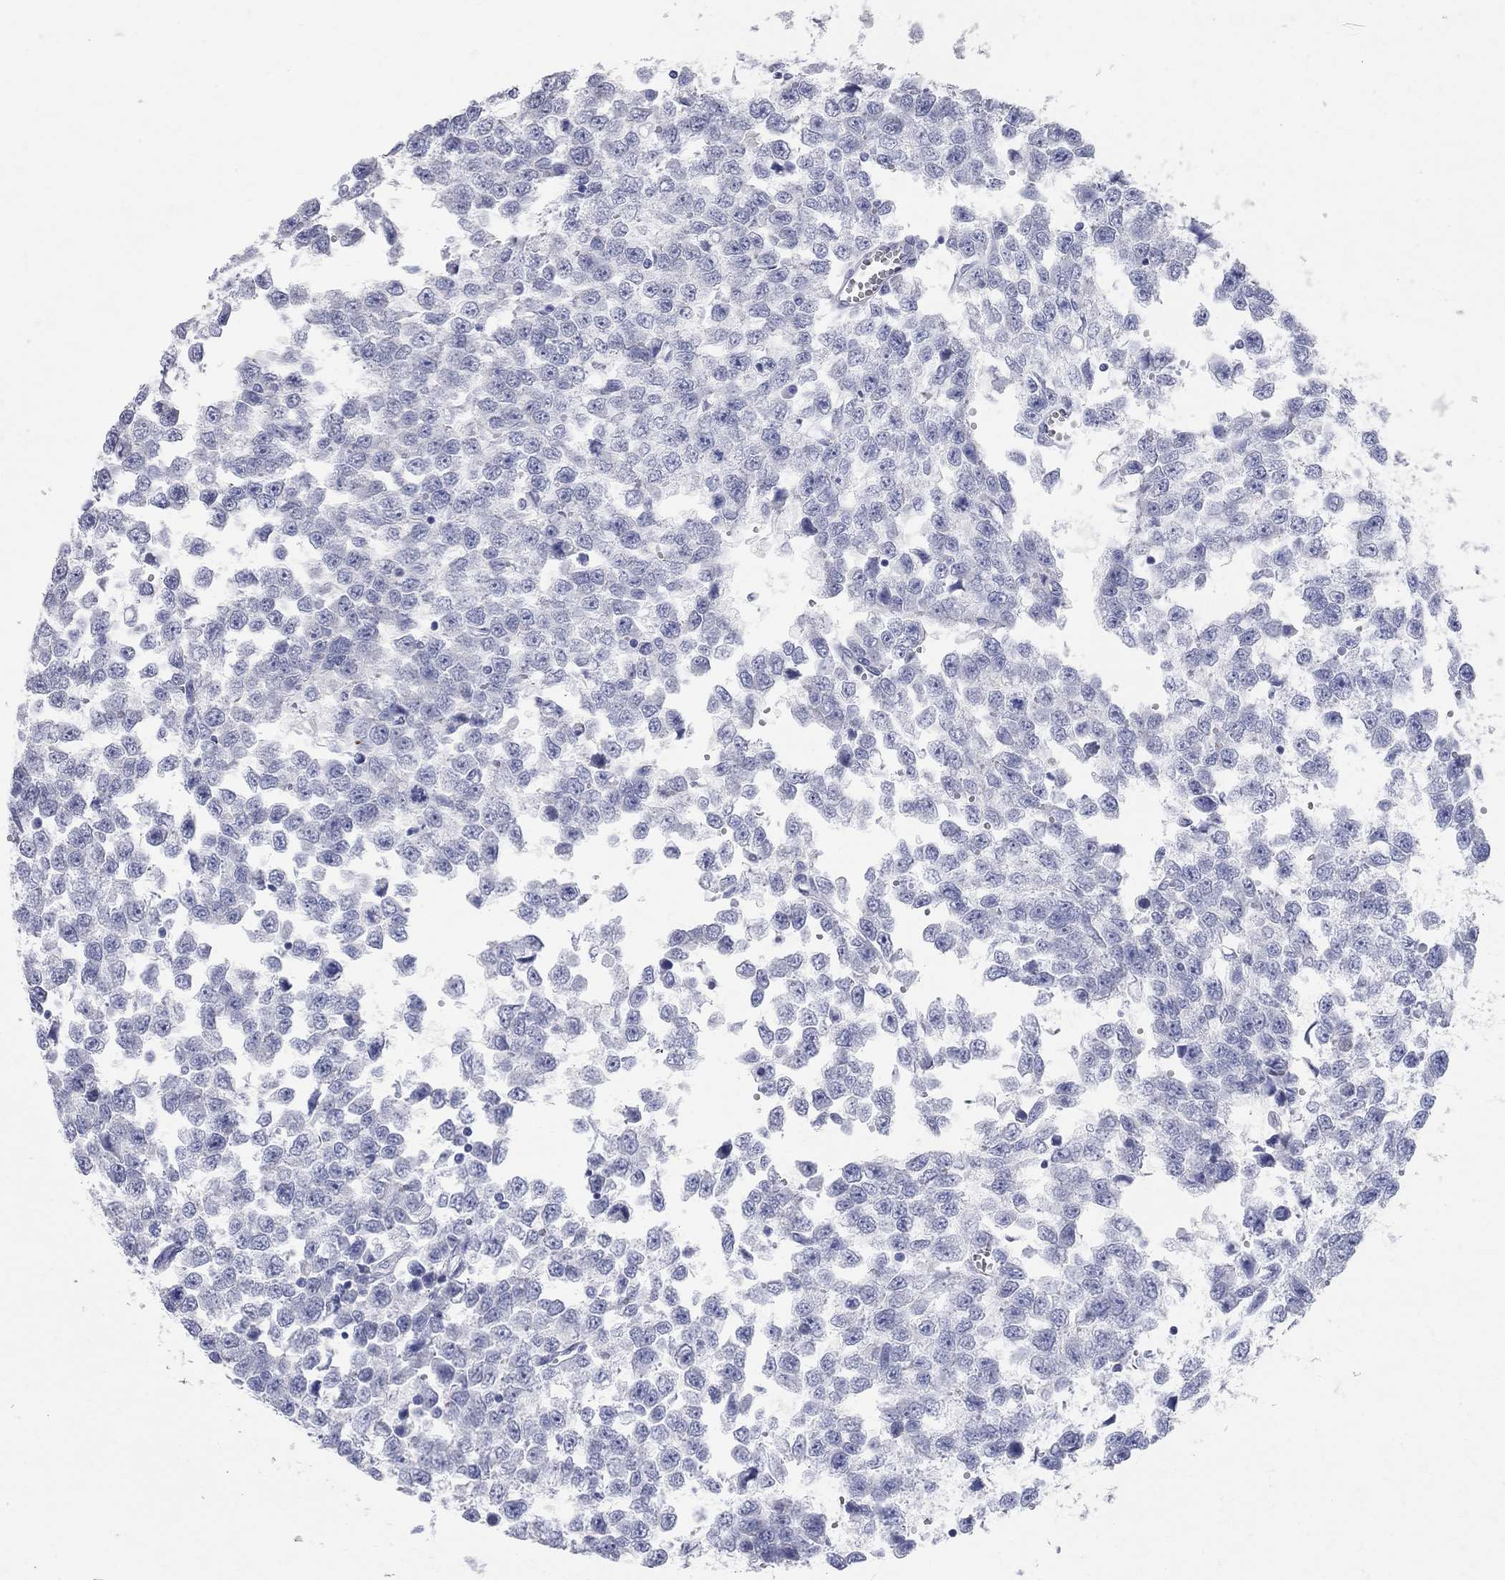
{"staining": {"intensity": "negative", "quantity": "none", "location": "none"}, "tissue": "testis cancer", "cell_type": "Tumor cells", "image_type": "cancer", "snomed": [{"axis": "morphology", "description": "Normal tissue, NOS"}, {"axis": "morphology", "description": "Seminoma, NOS"}, {"axis": "topography", "description": "Testis"}, {"axis": "topography", "description": "Epididymis"}], "caption": "Tumor cells are negative for brown protein staining in testis cancer (seminoma).", "gene": "AOX1", "patient": {"sex": "male", "age": 34}}